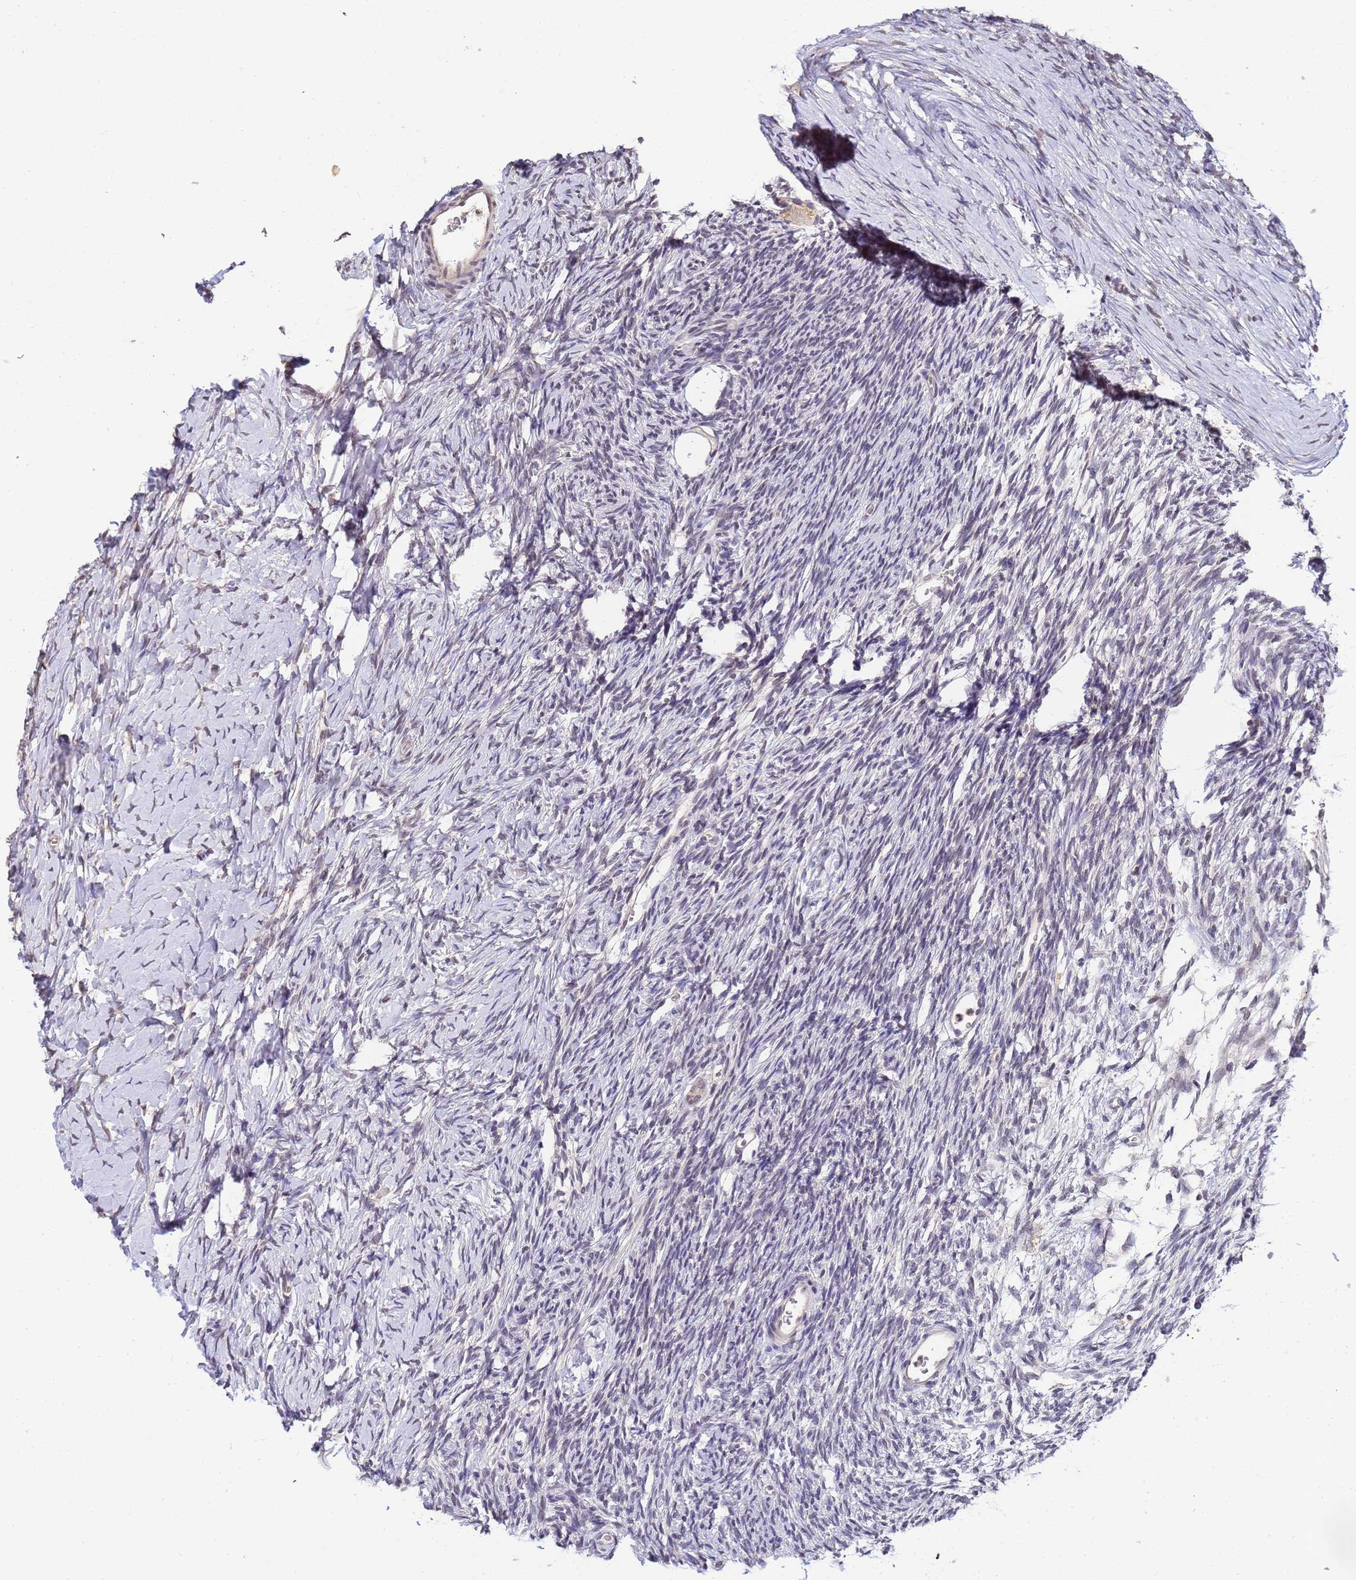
{"staining": {"intensity": "negative", "quantity": "none", "location": "none"}, "tissue": "ovary", "cell_type": "Follicle cells", "image_type": "normal", "snomed": [{"axis": "morphology", "description": "Normal tissue, NOS"}, {"axis": "topography", "description": "Ovary"}], "caption": "Immunohistochemistry (IHC) of benign human ovary reveals no positivity in follicle cells.", "gene": "MYL7", "patient": {"sex": "female", "age": 39}}